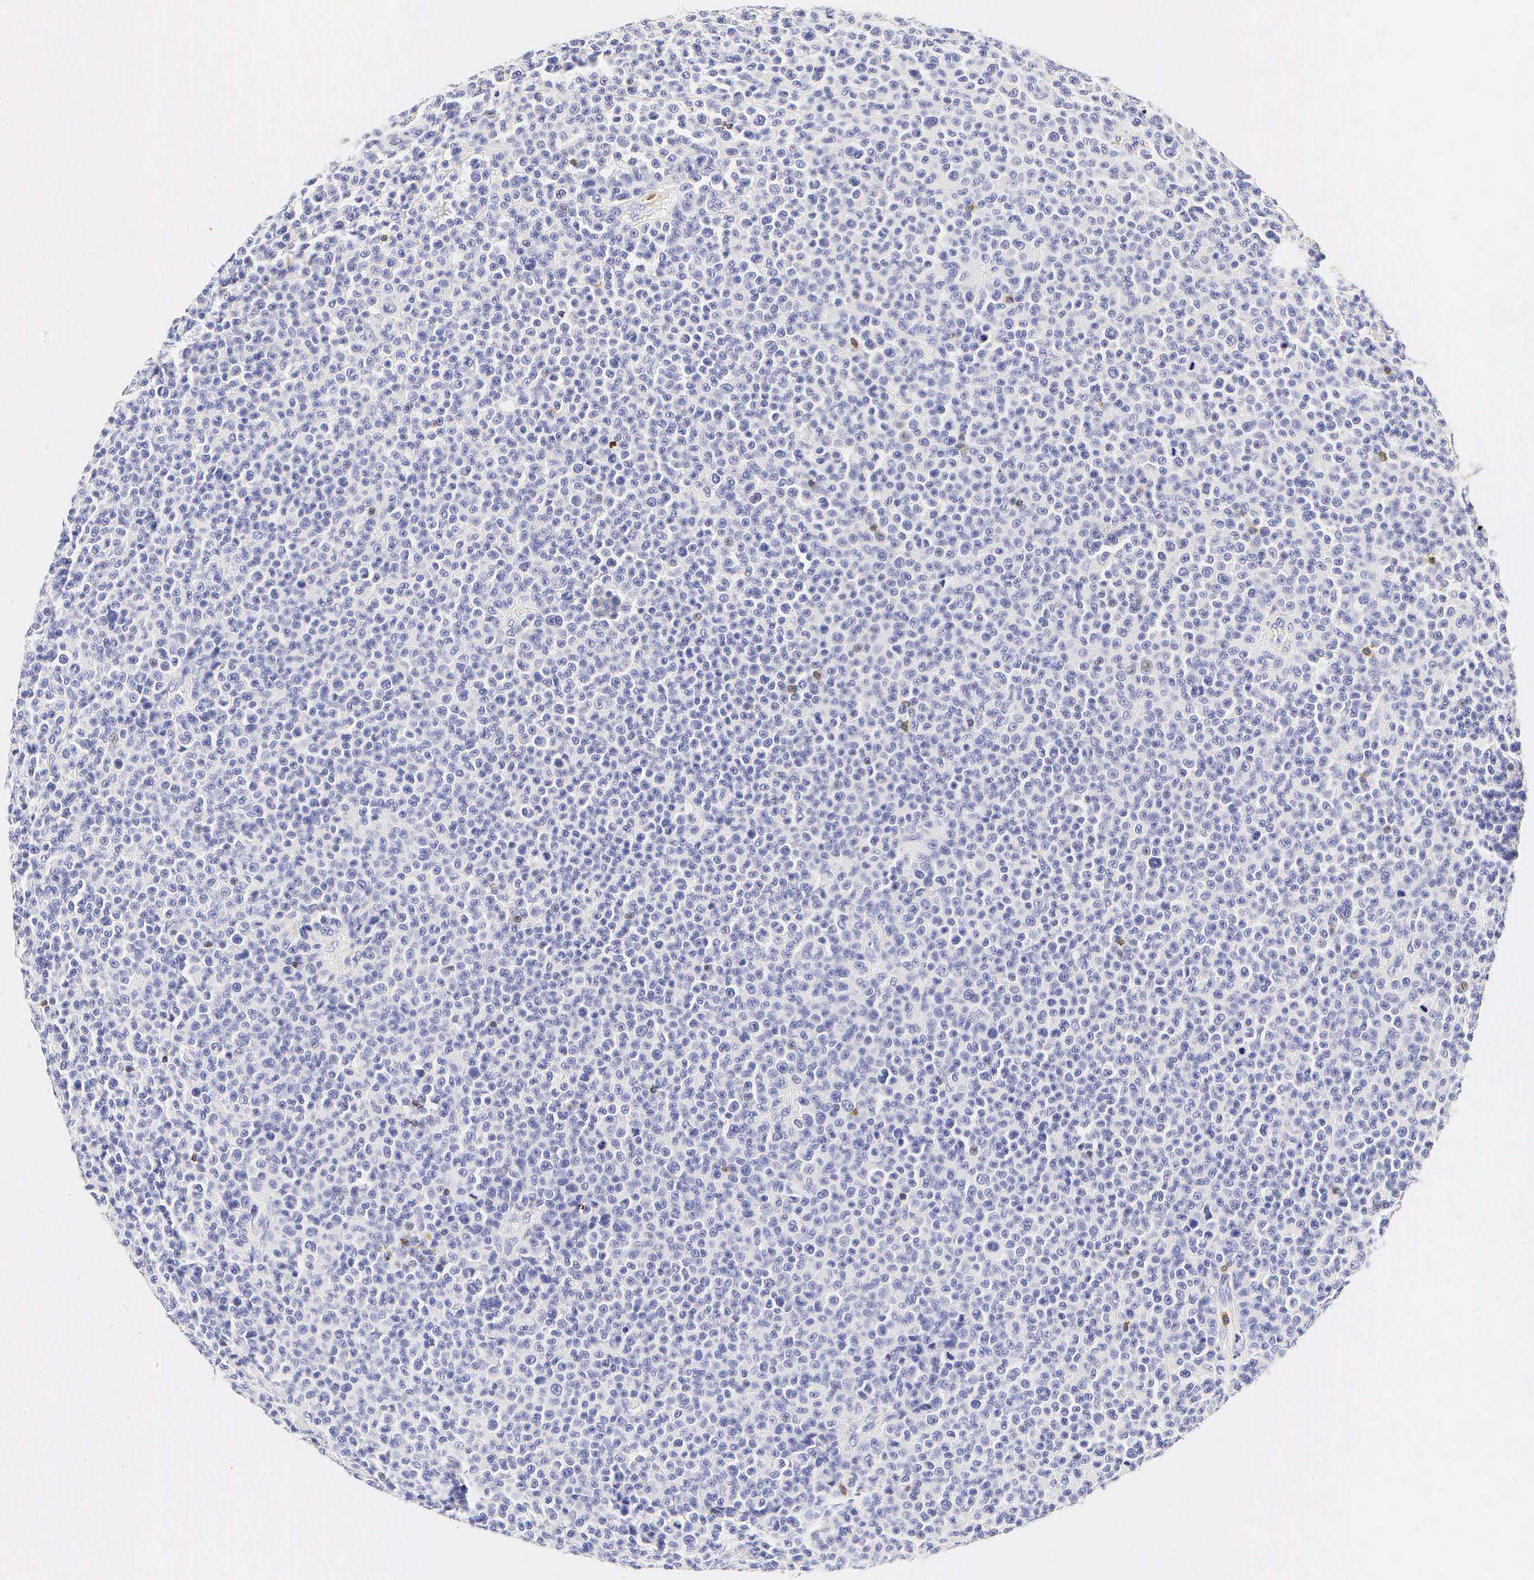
{"staining": {"intensity": "negative", "quantity": "none", "location": "none"}, "tissue": "melanoma", "cell_type": "Tumor cells", "image_type": "cancer", "snomed": [{"axis": "morphology", "description": "Malignant melanoma, Metastatic site"}, {"axis": "topography", "description": "Skin"}], "caption": "High power microscopy image of an immunohistochemistry photomicrograph of malignant melanoma (metastatic site), revealing no significant staining in tumor cells.", "gene": "CD3E", "patient": {"sex": "male", "age": 32}}